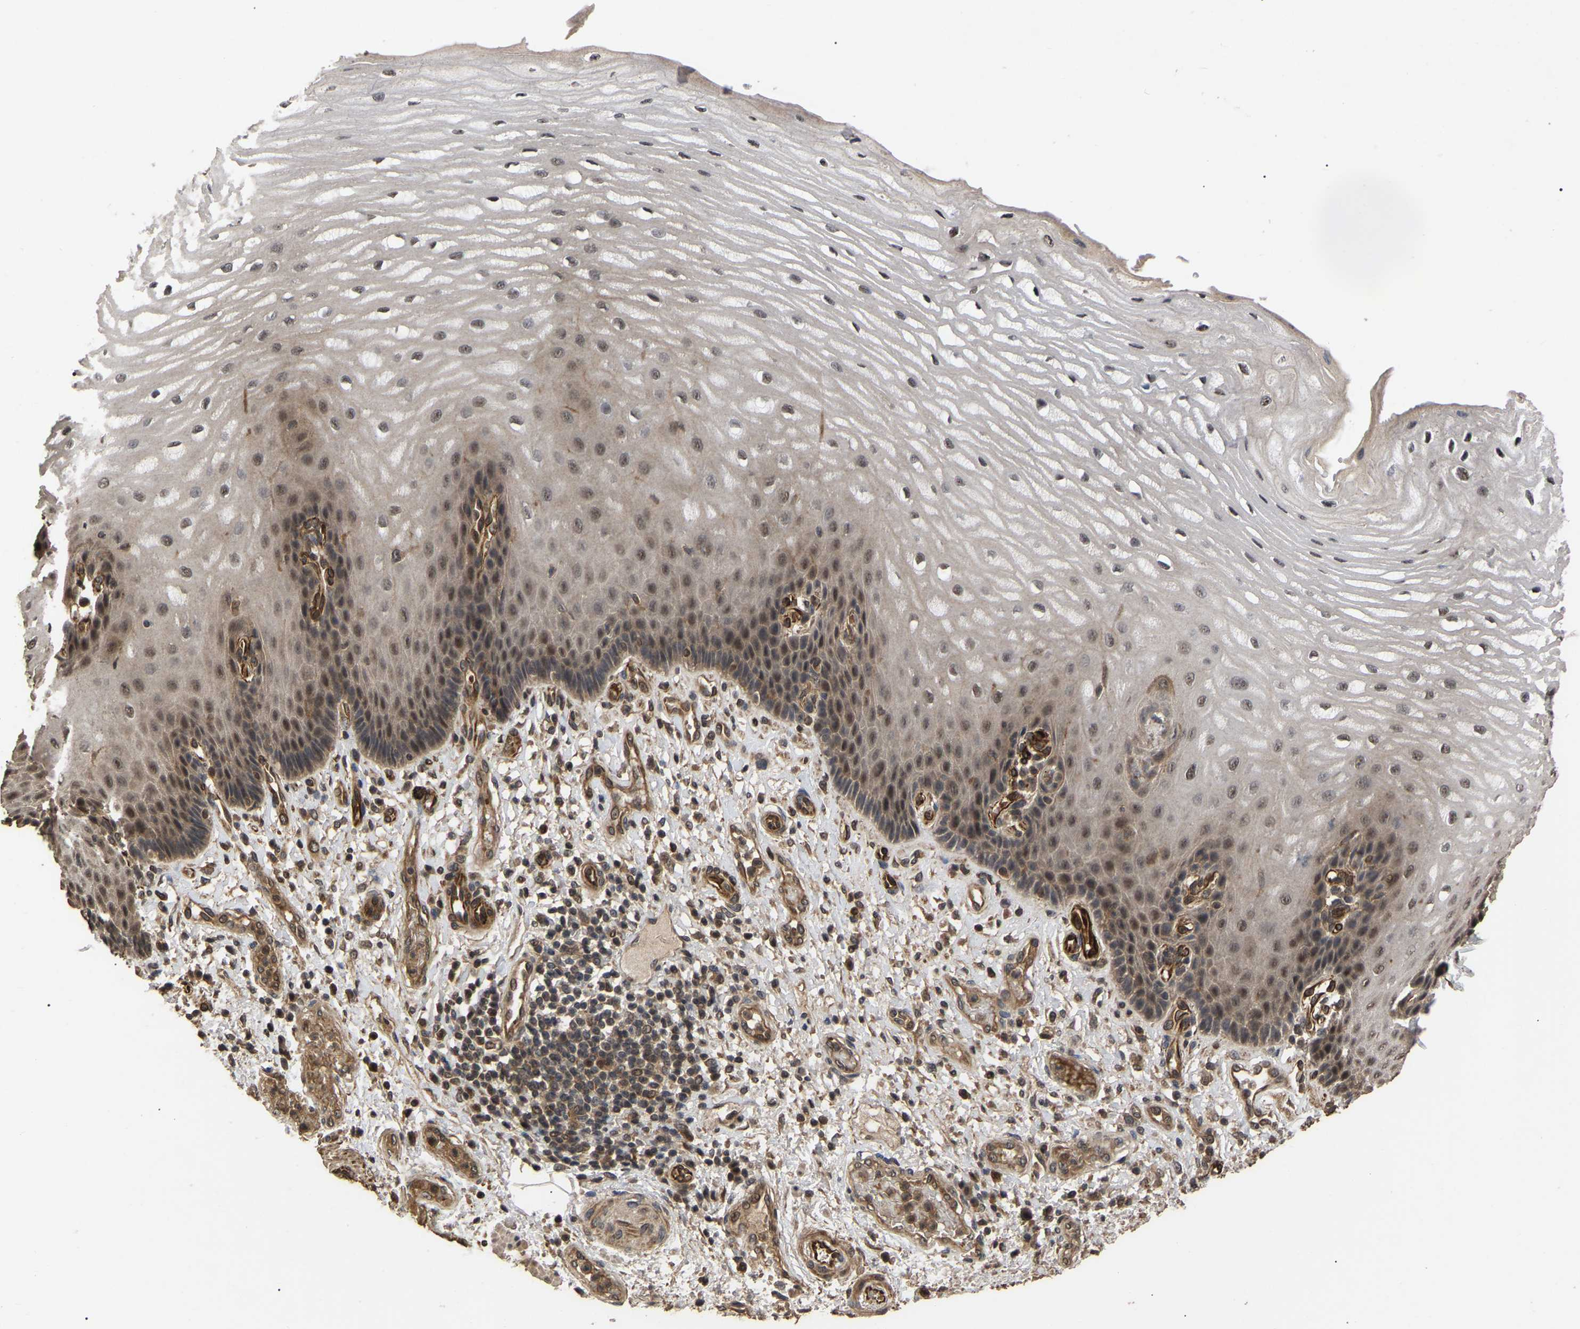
{"staining": {"intensity": "moderate", "quantity": ">75%", "location": "cytoplasmic/membranous,nuclear"}, "tissue": "esophagus", "cell_type": "Squamous epithelial cells", "image_type": "normal", "snomed": [{"axis": "morphology", "description": "Normal tissue, NOS"}, {"axis": "topography", "description": "Esophagus"}], "caption": "Brown immunohistochemical staining in normal esophagus displays moderate cytoplasmic/membranous,nuclear staining in about >75% of squamous epithelial cells.", "gene": "FAM161B", "patient": {"sex": "male", "age": 54}}